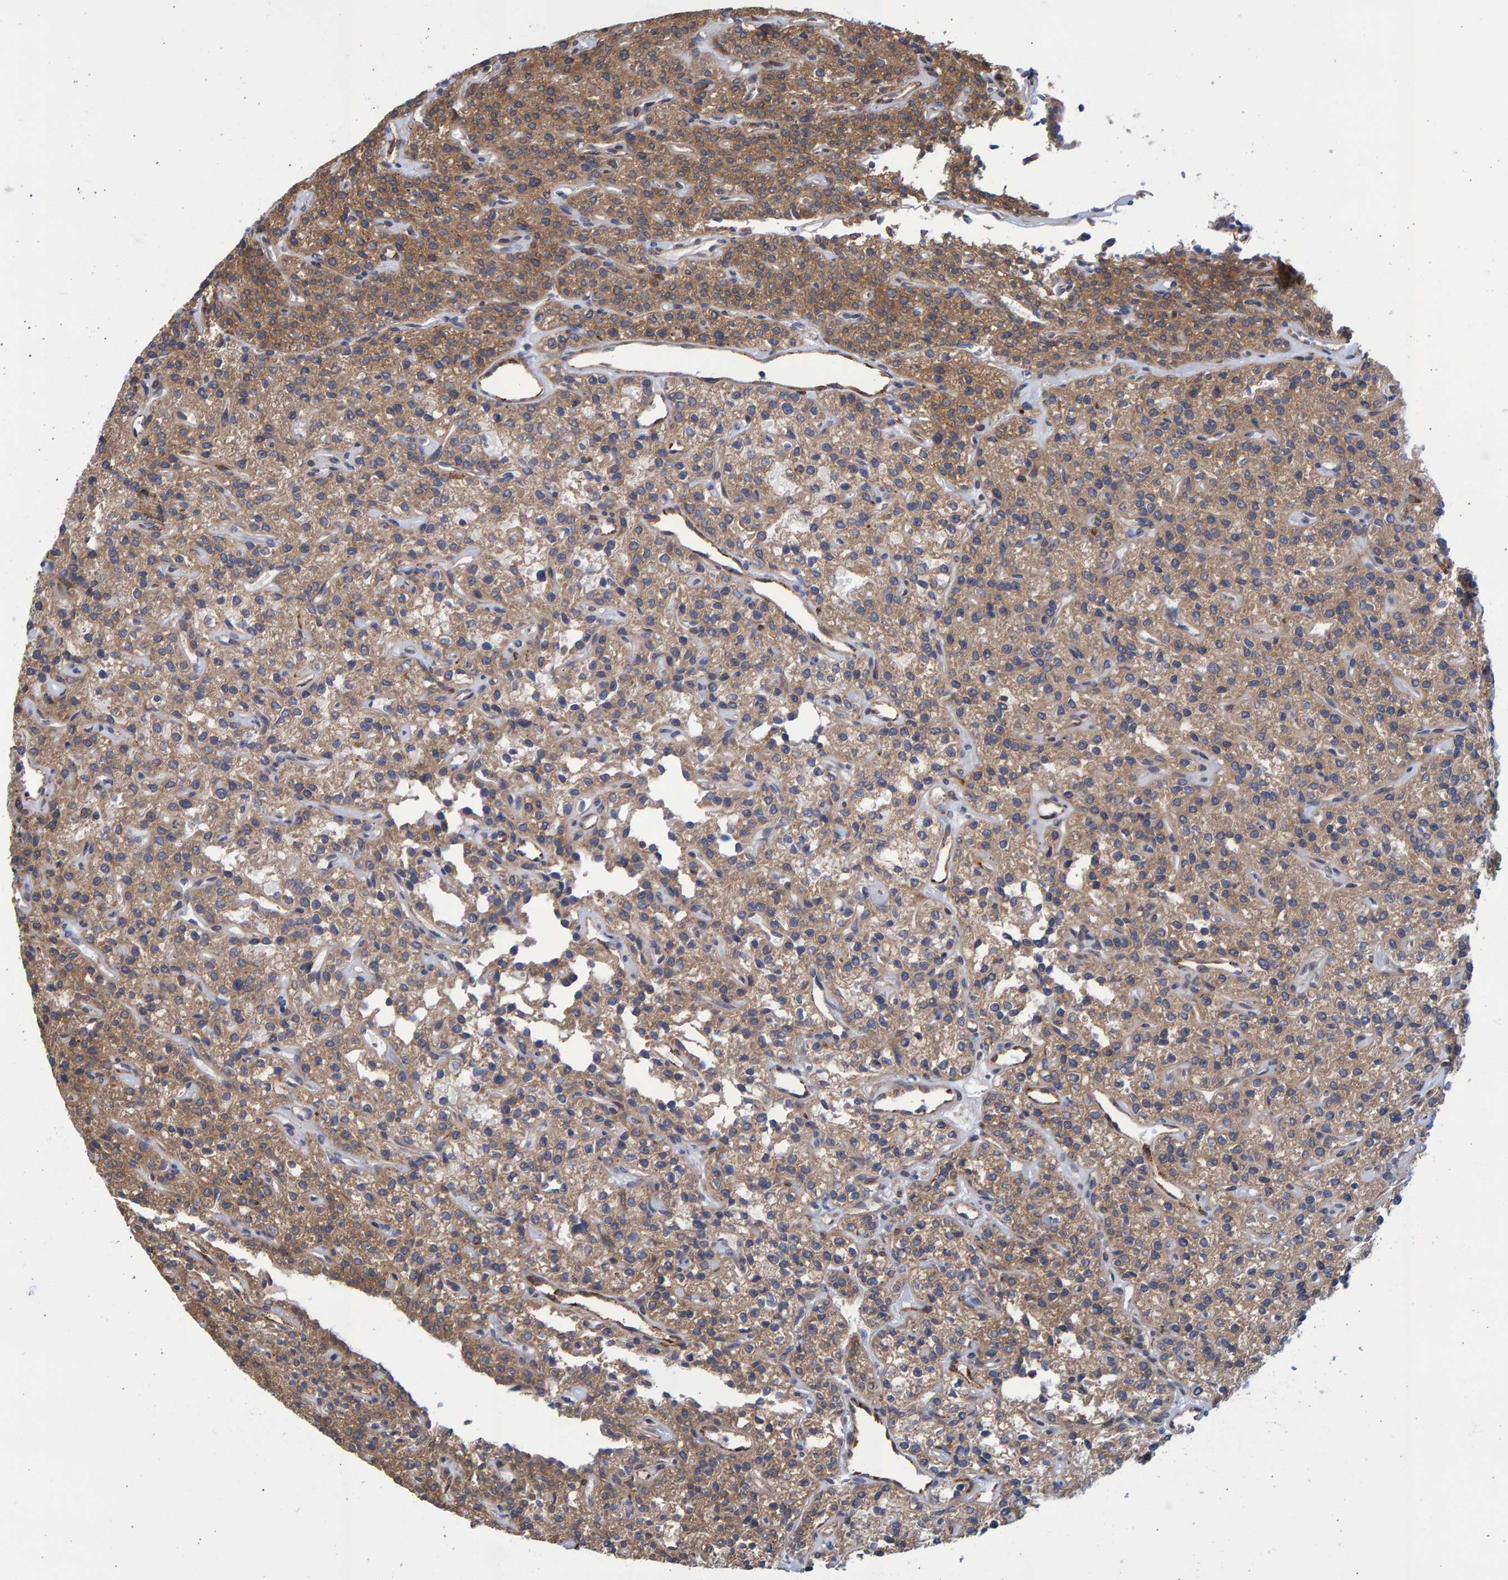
{"staining": {"intensity": "moderate", "quantity": ">75%", "location": "cytoplasmic/membranous"}, "tissue": "parathyroid gland", "cell_type": "Glandular cells", "image_type": "normal", "snomed": [{"axis": "morphology", "description": "Normal tissue, NOS"}, {"axis": "topography", "description": "Parathyroid gland"}], "caption": "Benign parathyroid gland reveals moderate cytoplasmic/membranous positivity in approximately >75% of glandular cells.", "gene": "LRBA", "patient": {"sex": "male", "age": 46}}